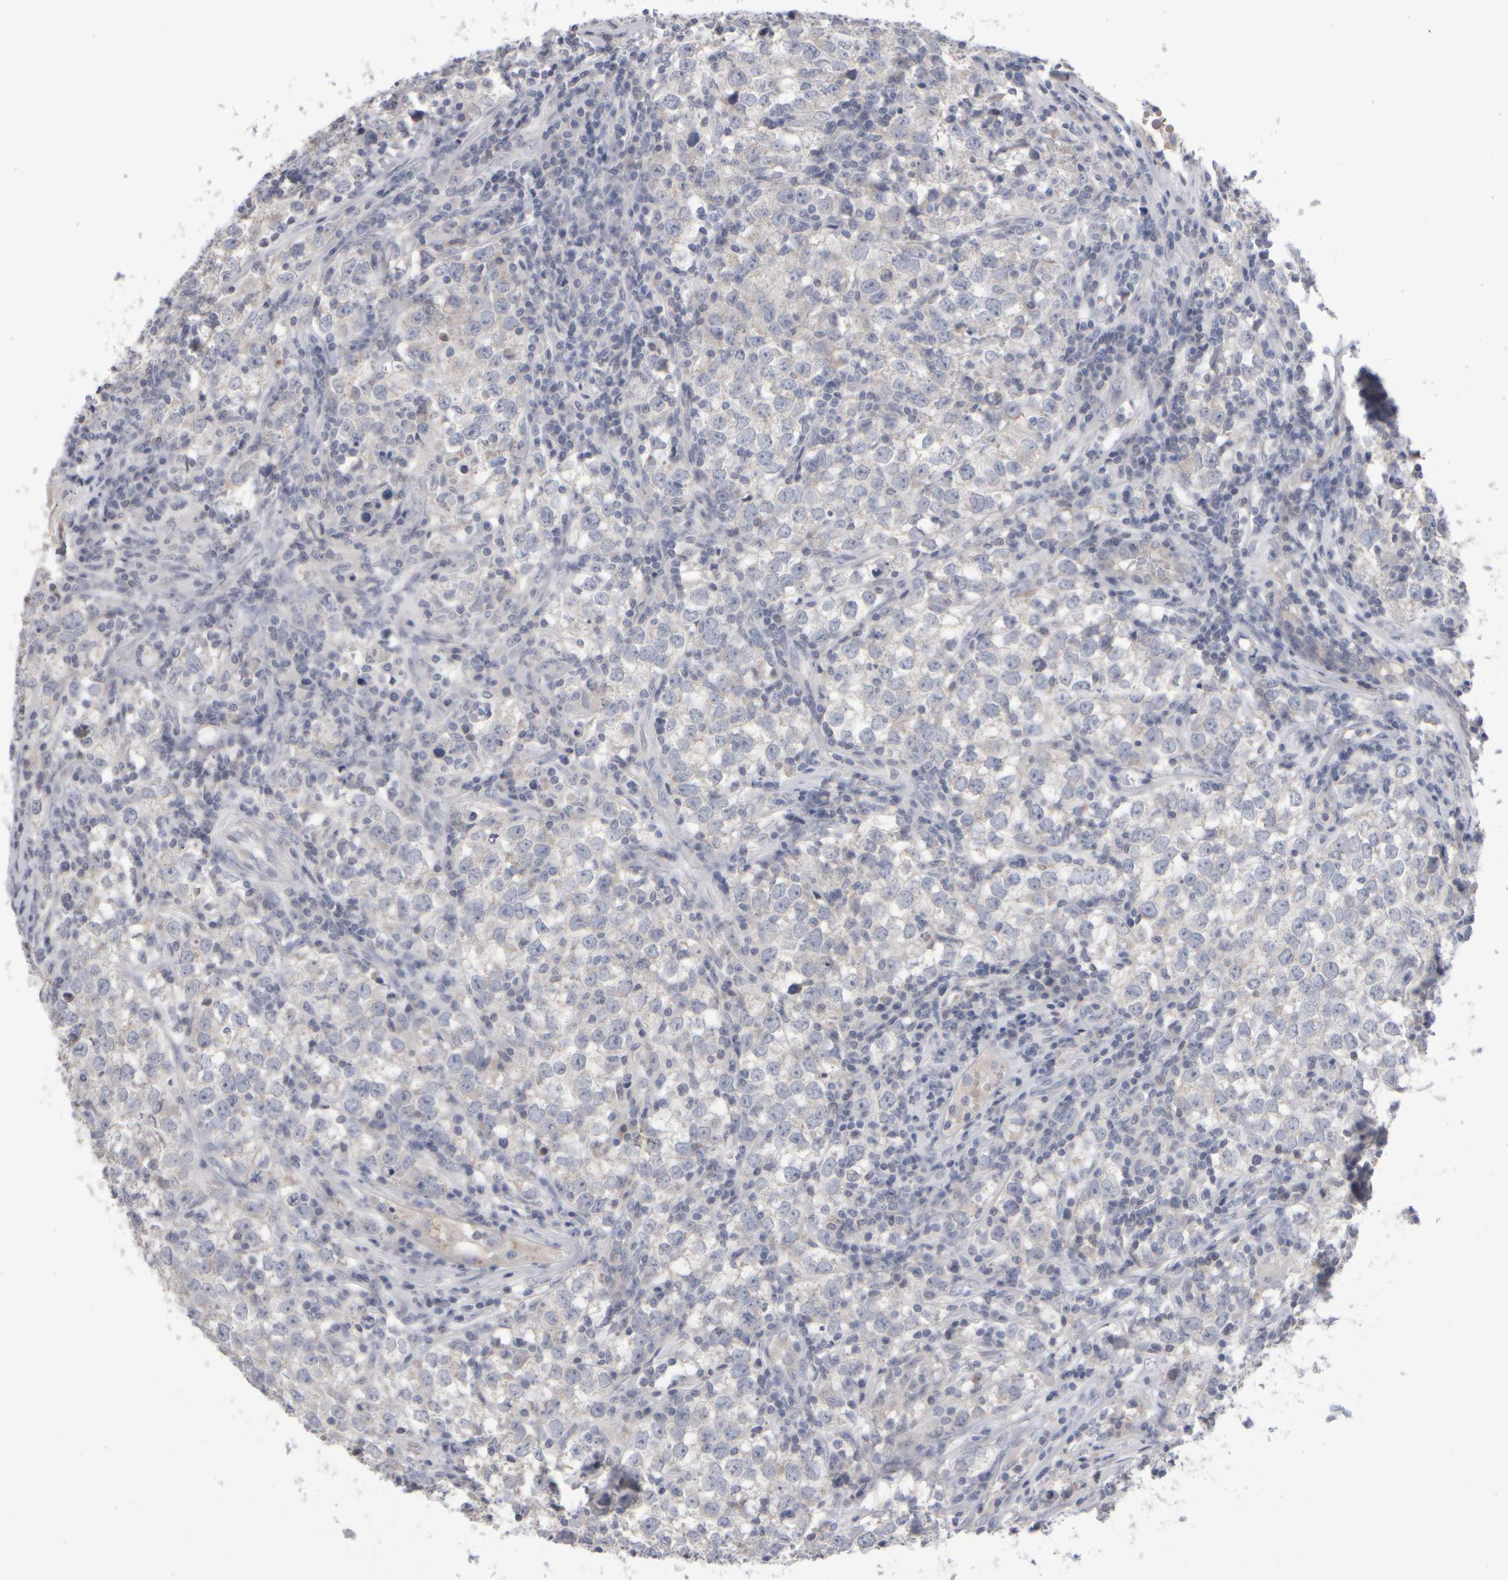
{"staining": {"intensity": "negative", "quantity": "none", "location": "none"}, "tissue": "testis cancer", "cell_type": "Tumor cells", "image_type": "cancer", "snomed": [{"axis": "morphology", "description": "Seminoma, NOS"}, {"axis": "morphology", "description": "Carcinoma, Embryonal, NOS"}, {"axis": "topography", "description": "Testis"}], "caption": "Testis seminoma stained for a protein using immunohistochemistry displays no staining tumor cells.", "gene": "EPHX2", "patient": {"sex": "male", "age": 28}}